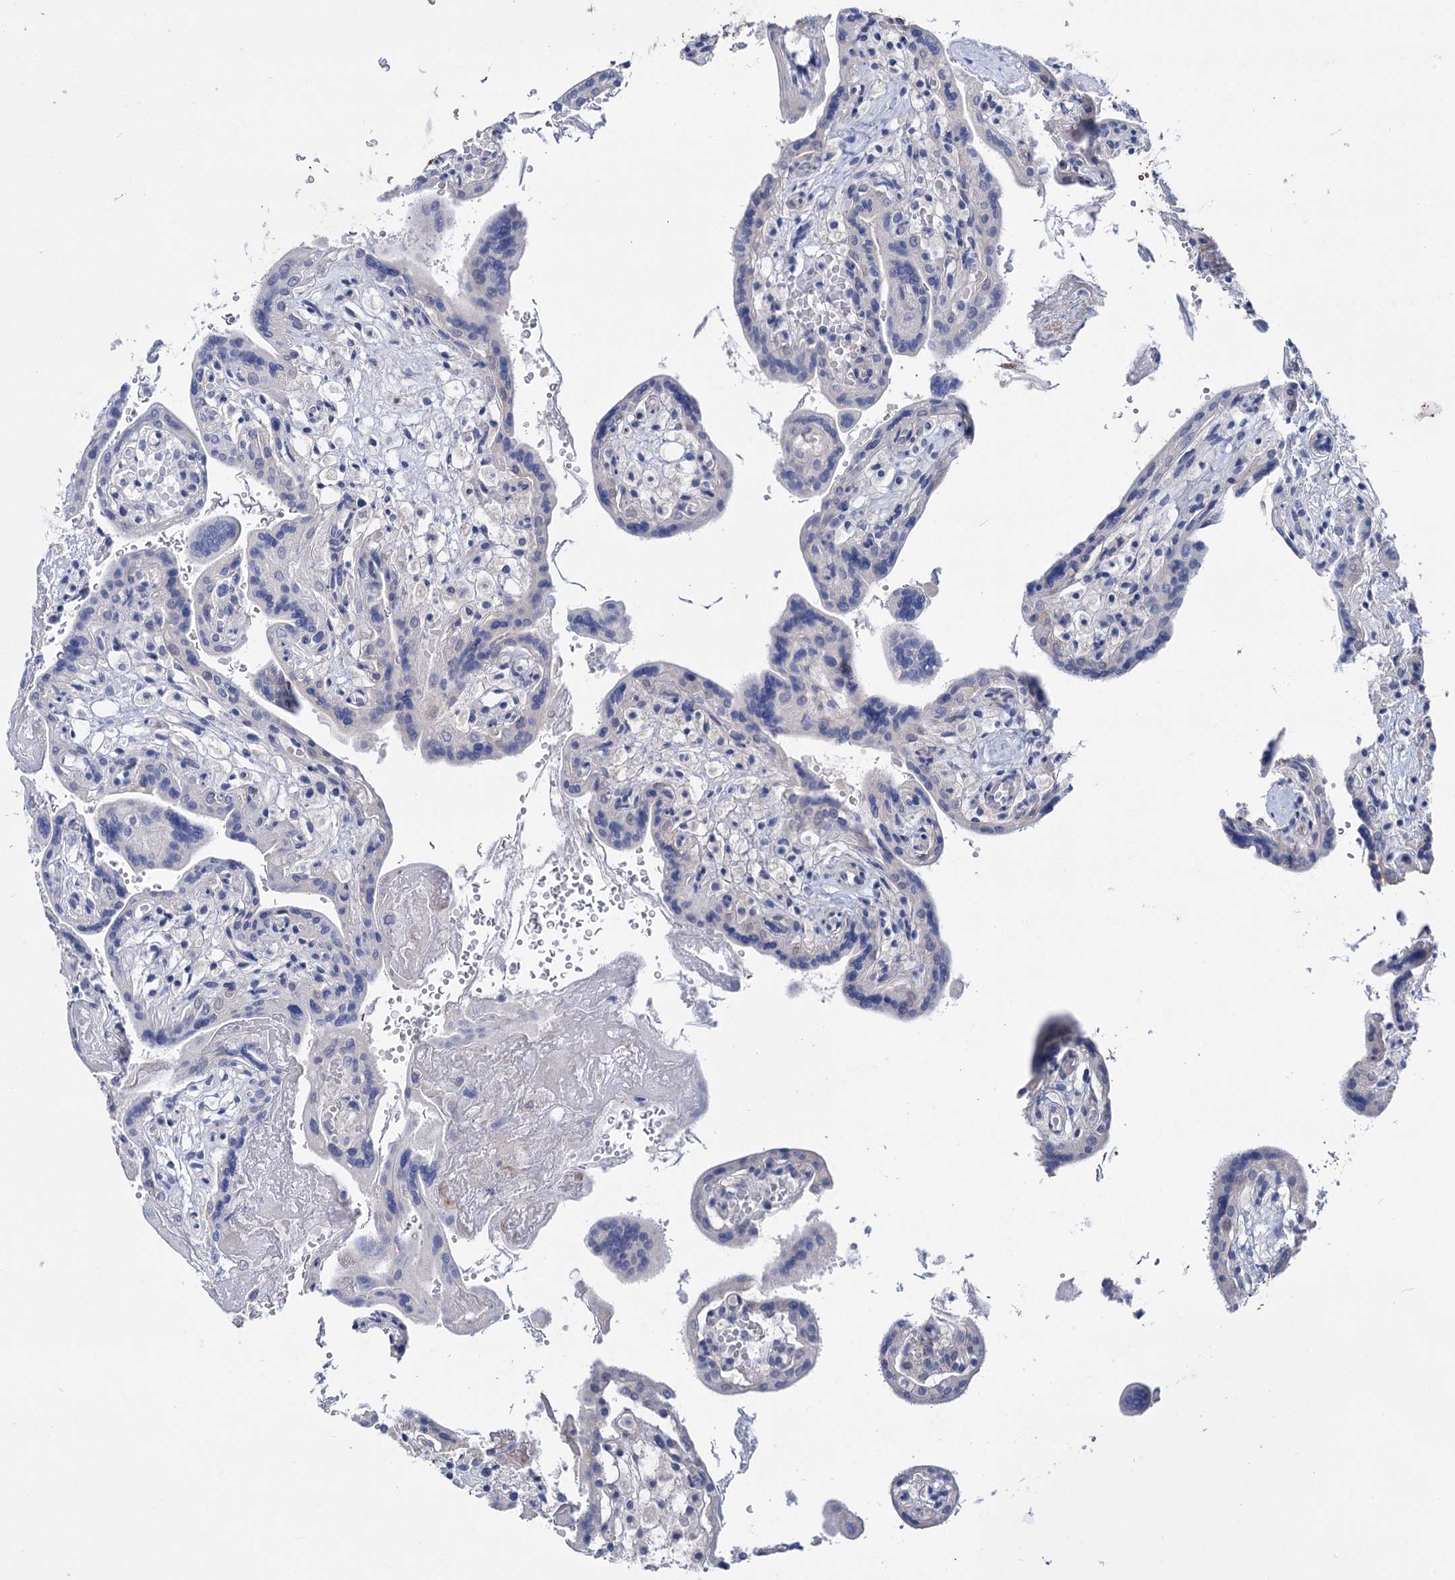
{"staining": {"intensity": "negative", "quantity": "none", "location": "none"}, "tissue": "placenta", "cell_type": "Trophoblastic cells", "image_type": "normal", "snomed": [{"axis": "morphology", "description": "Normal tissue, NOS"}, {"axis": "topography", "description": "Placenta"}], "caption": "The micrograph displays no staining of trophoblastic cells in unremarkable placenta. (Brightfield microscopy of DAB IHC at high magnification).", "gene": "LYZL4", "patient": {"sex": "female", "age": 37}}